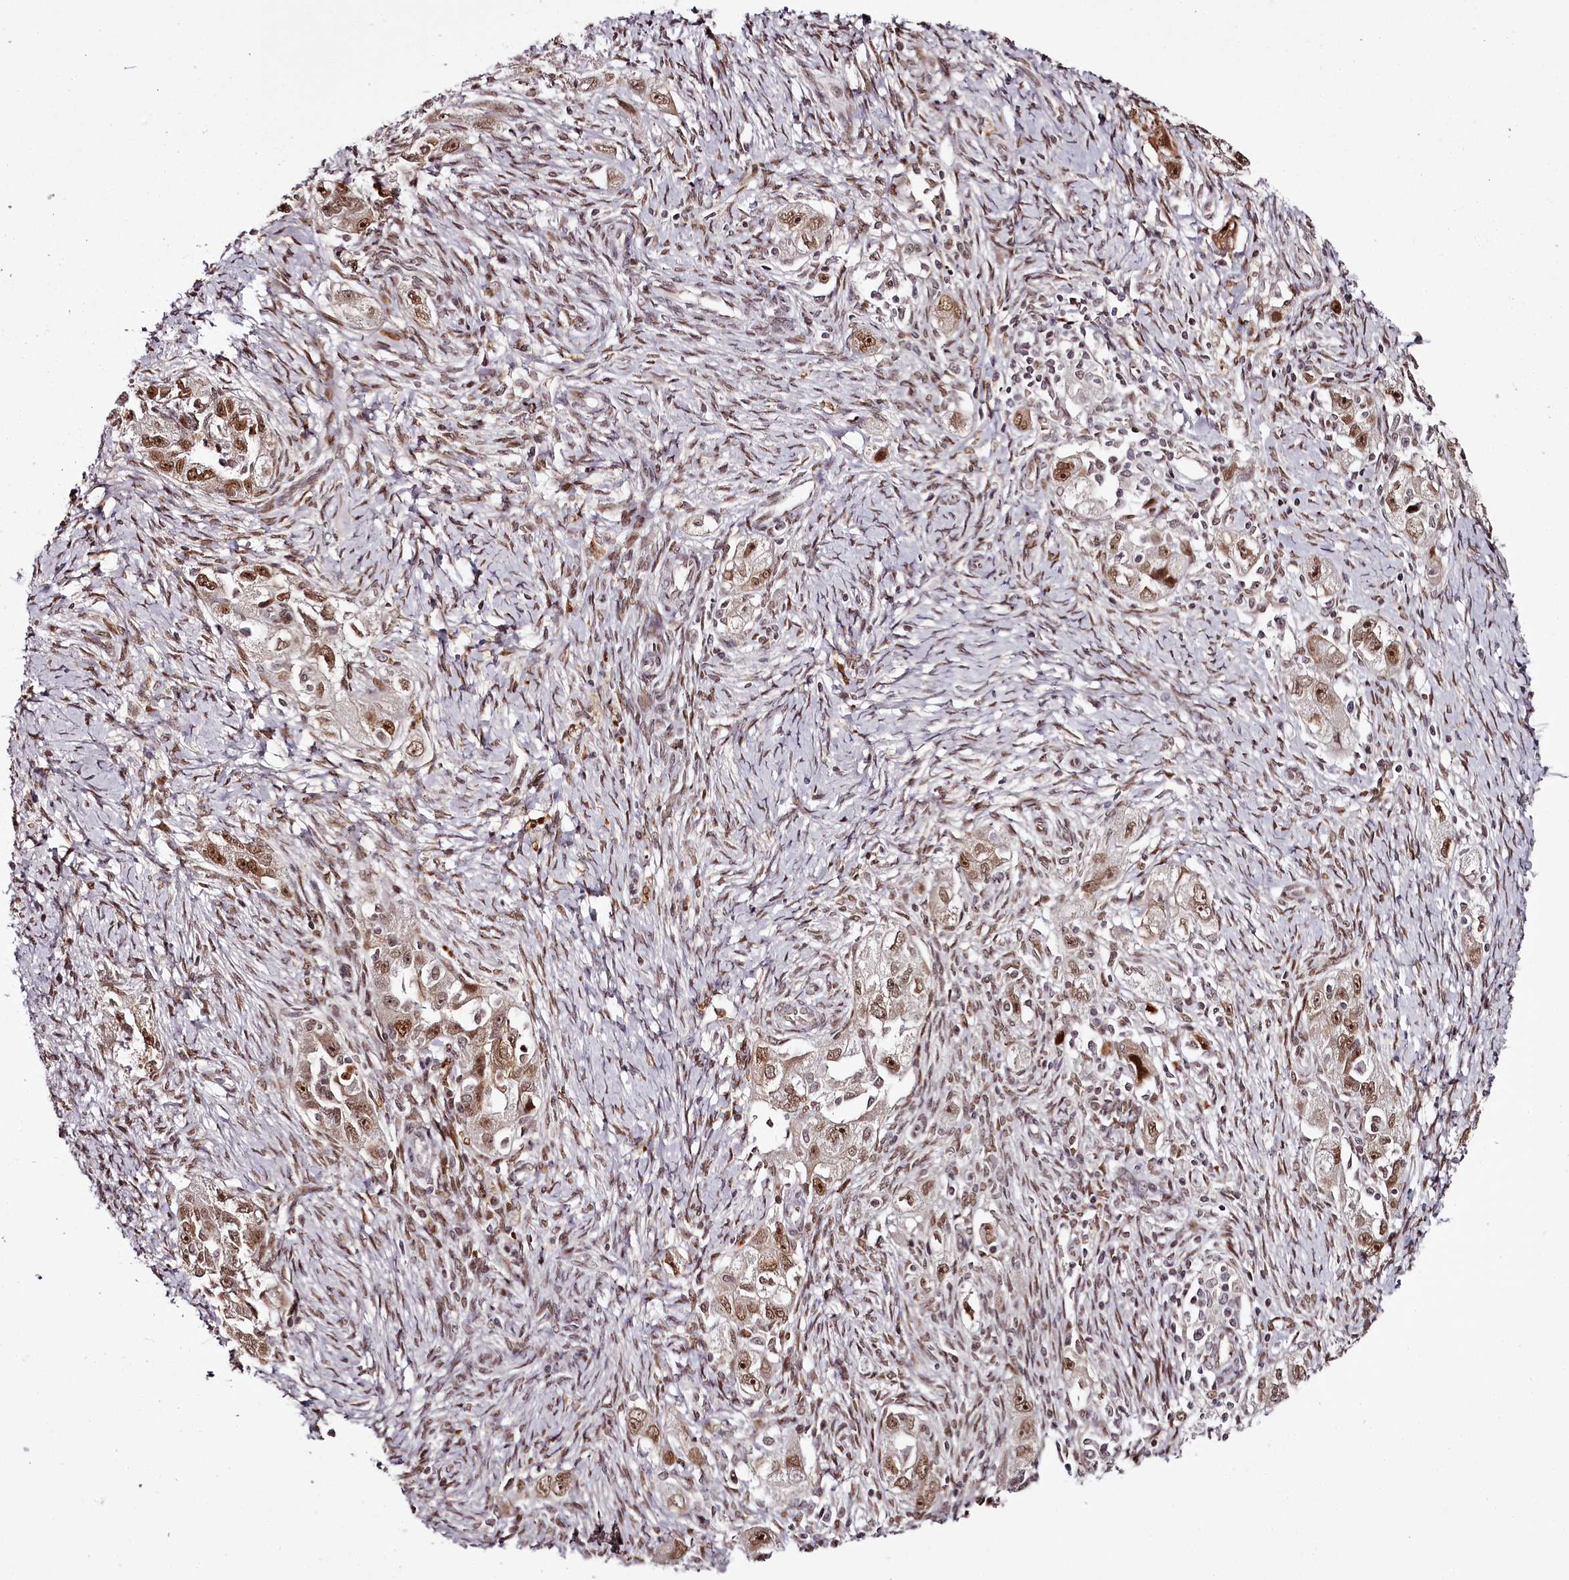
{"staining": {"intensity": "moderate", "quantity": ">75%", "location": "nuclear"}, "tissue": "ovarian cancer", "cell_type": "Tumor cells", "image_type": "cancer", "snomed": [{"axis": "morphology", "description": "Carcinoma, NOS"}, {"axis": "morphology", "description": "Cystadenocarcinoma, serous, NOS"}, {"axis": "topography", "description": "Ovary"}], "caption": "Ovarian cancer (carcinoma) stained with a brown dye demonstrates moderate nuclear positive staining in about >75% of tumor cells.", "gene": "THYN1", "patient": {"sex": "female", "age": 69}}